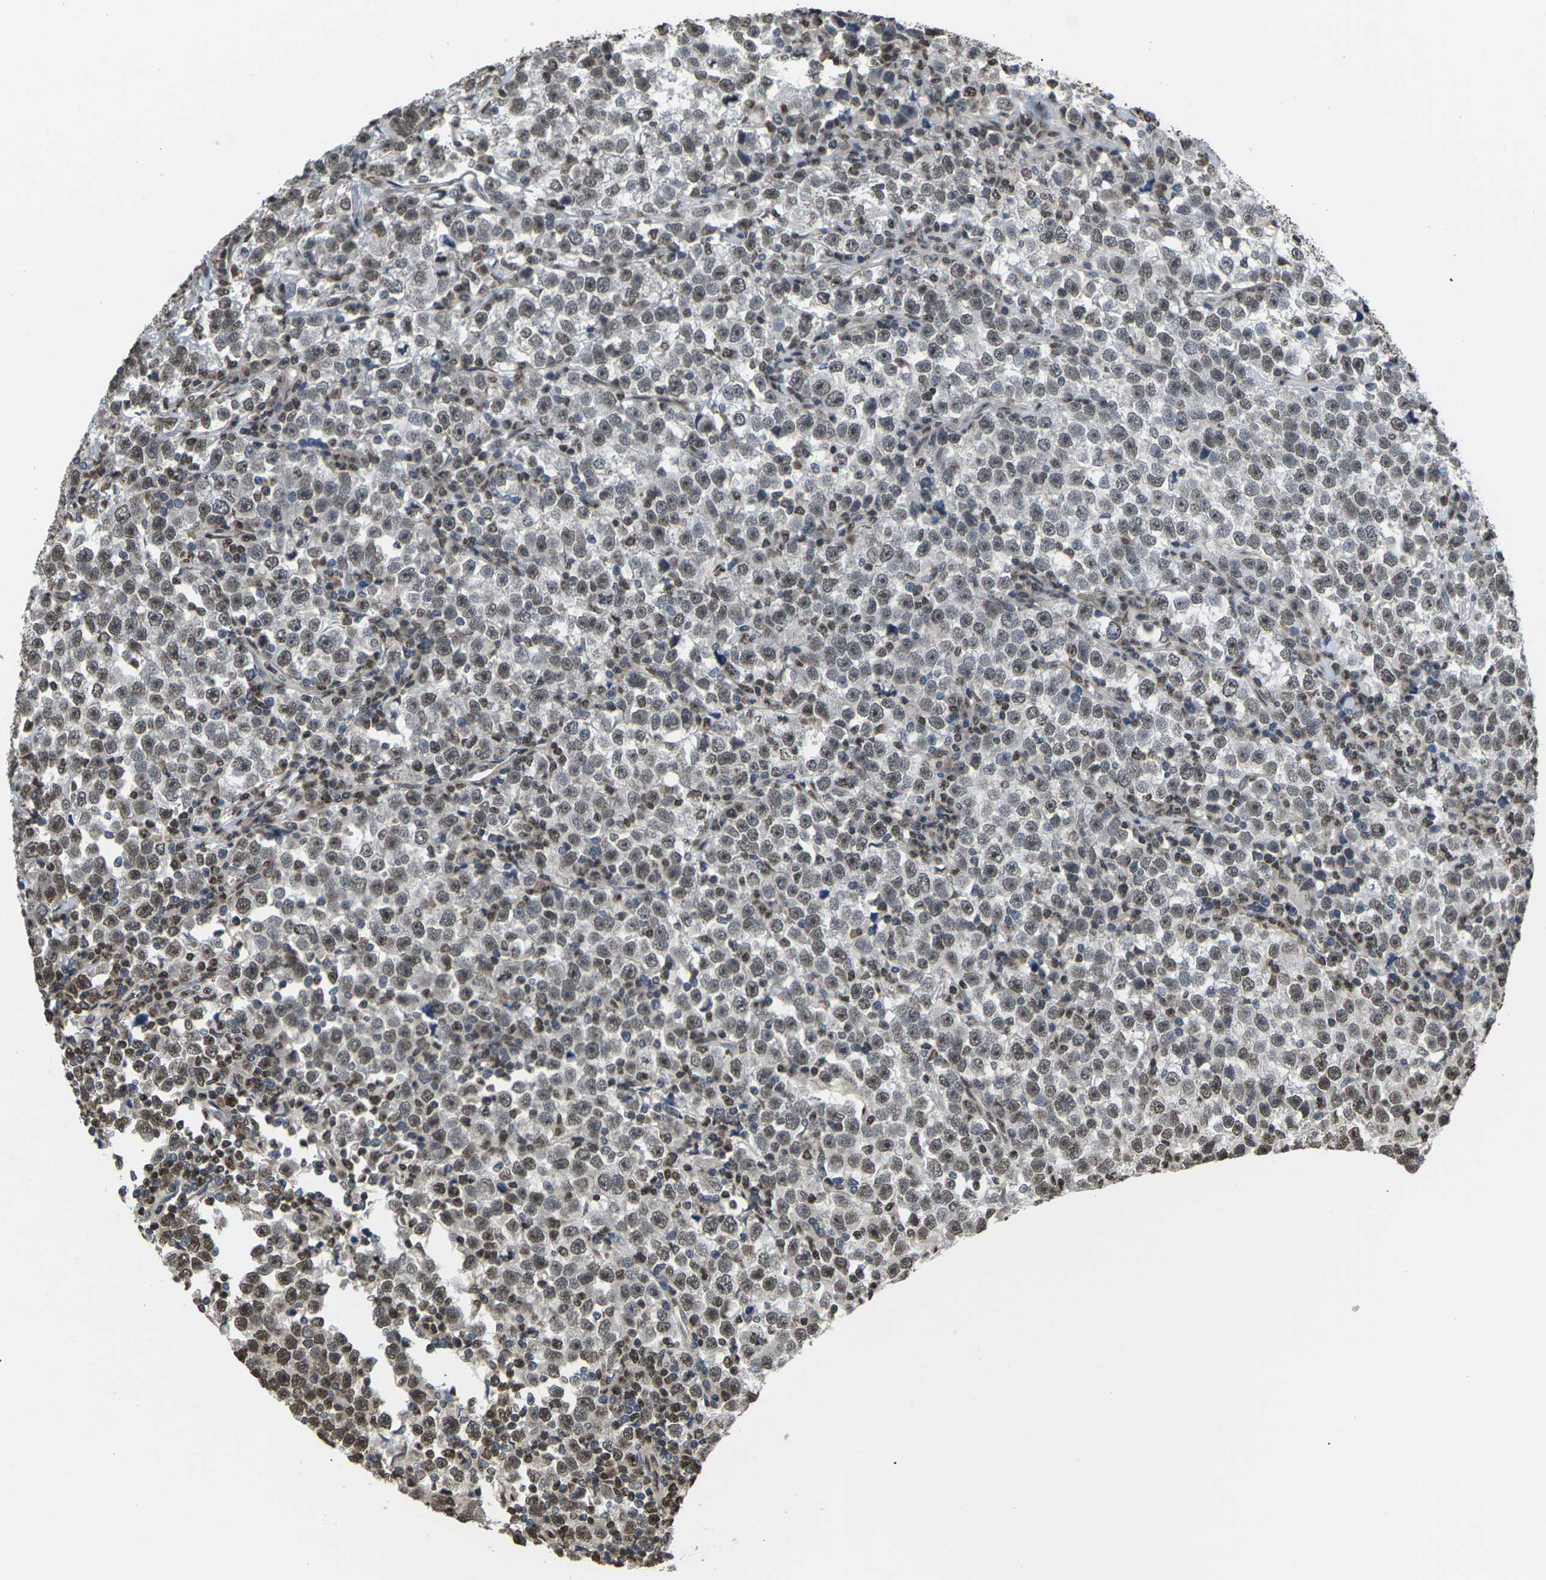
{"staining": {"intensity": "weak", "quantity": "25%-75%", "location": "nuclear"}, "tissue": "testis cancer", "cell_type": "Tumor cells", "image_type": "cancer", "snomed": [{"axis": "morphology", "description": "Seminoma, NOS"}, {"axis": "topography", "description": "Testis"}], "caption": "Immunohistochemistry photomicrograph of neoplastic tissue: testis seminoma stained using immunohistochemistry shows low levels of weak protein expression localized specifically in the nuclear of tumor cells, appearing as a nuclear brown color.", "gene": "EMSY", "patient": {"sex": "male", "age": 43}}